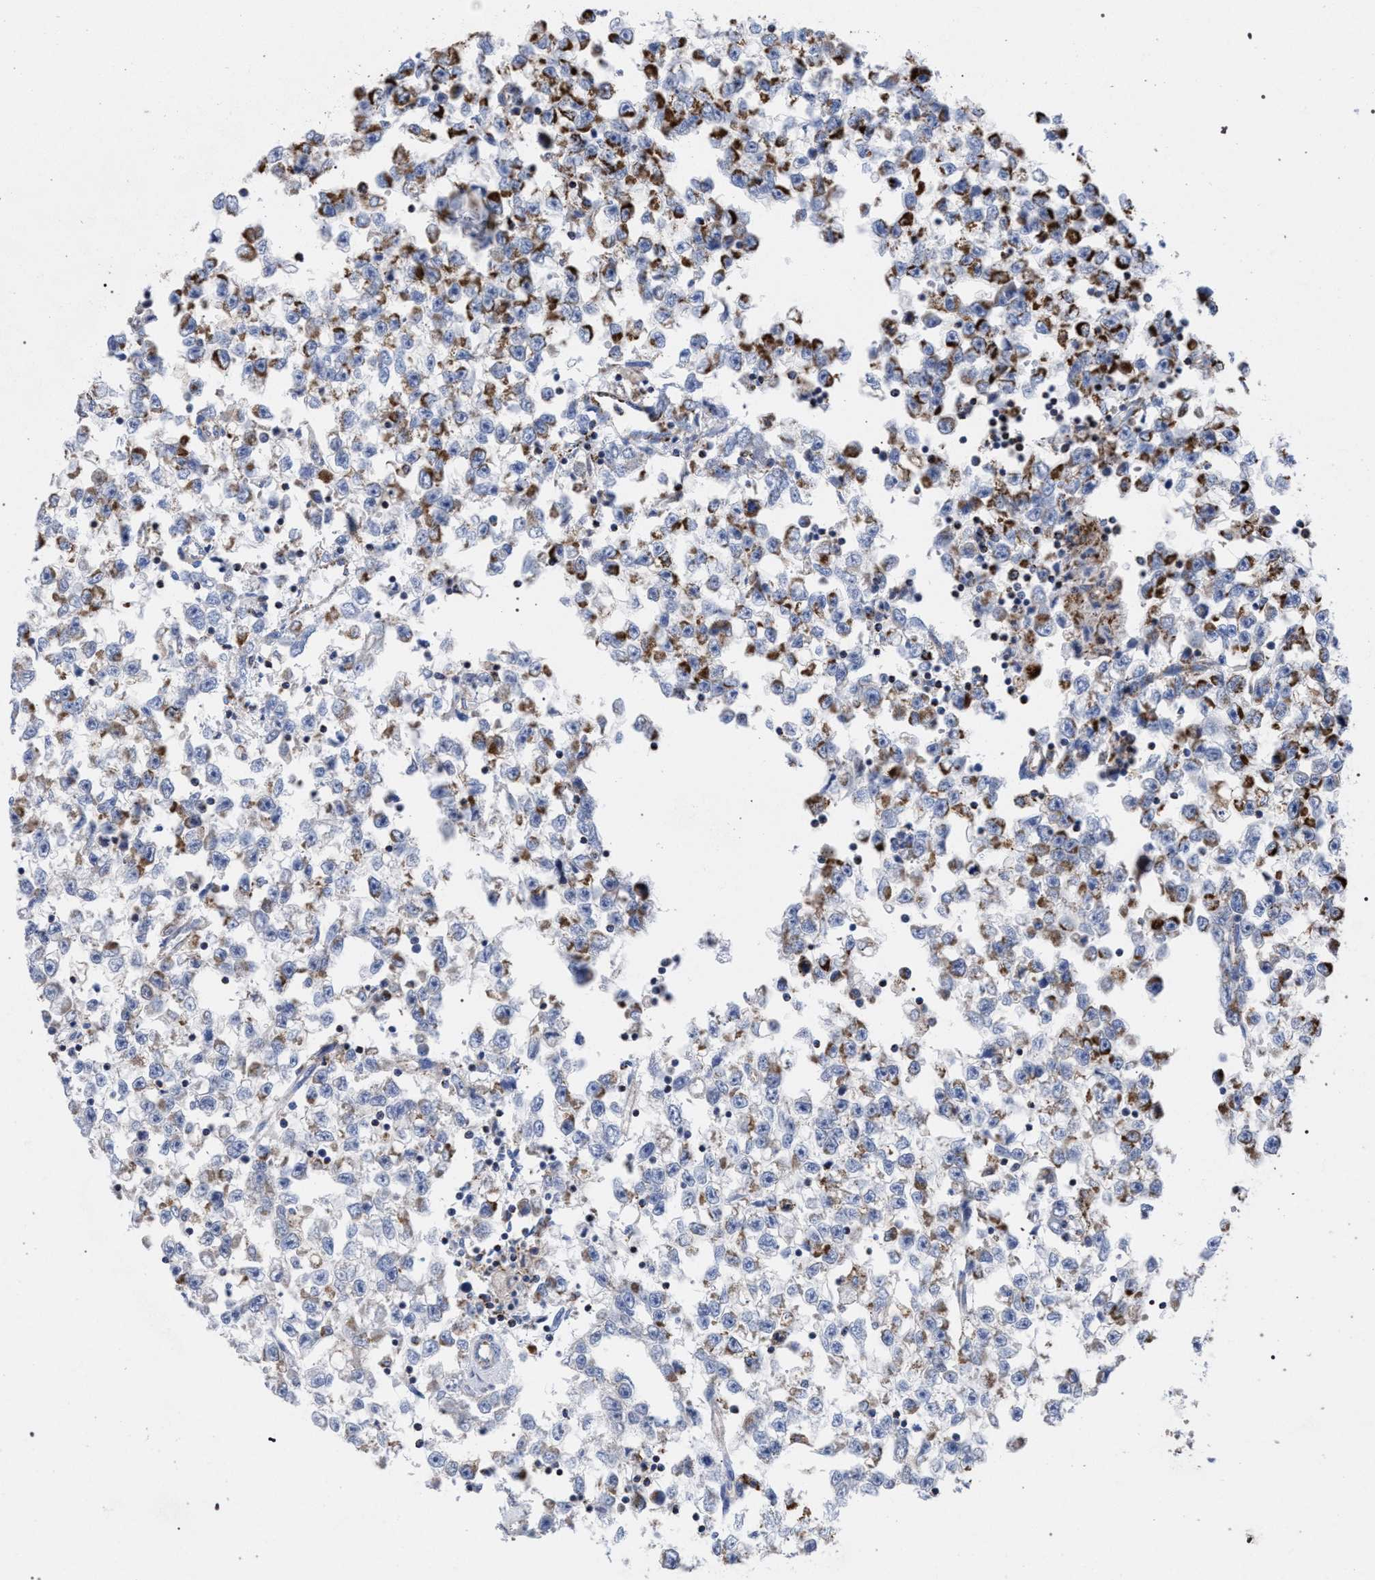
{"staining": {"intensity": "moderate", "quantity": "<25%", "location": "cytoplasmic/membranous"}, "tissue": "testis cancer", "cell_type": "Tumor cells", "image_type": "cancer", "snomed": [{"axis": "morphology", "description": "Seminoma, NOS"}, {"axis": "morphology", "description": "Carcinoma, Embryonal, NOS"}, {"axis": "topography", "description": "Testis"}], "caption": "IHC histopathology image of seminoma (testis) stained for a protein (brown), which reveals low levels of moderate cytoplasmic/membranous positivity in approximately <25% of tumor cells.", "gene": "ACADS", "patient": {"sex": "male", "age": 51}}